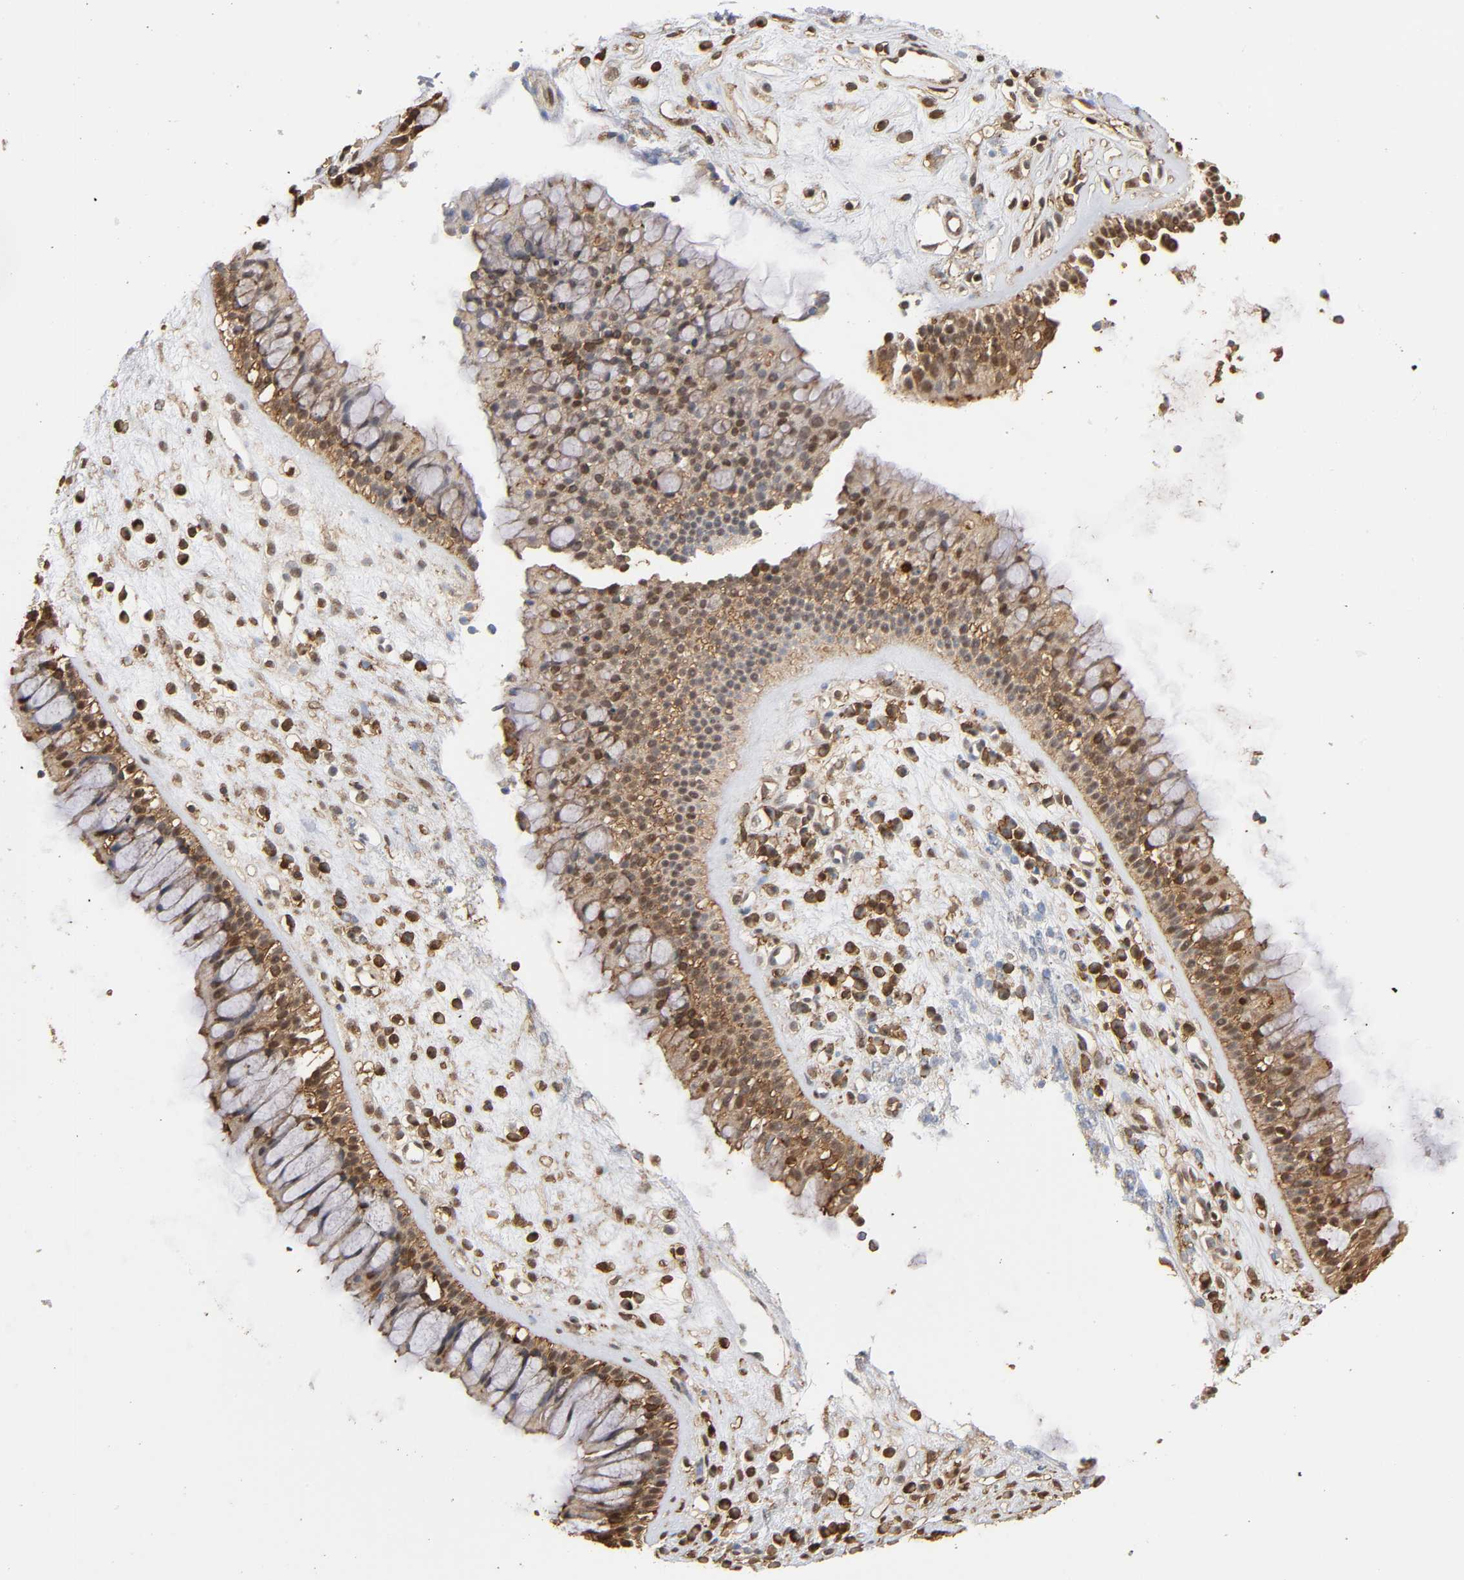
{"staining": {"intensity": "moderate", "quantity": ">75%", "location": "cytoplasmic/membranous"}, "tissue": "nasopharynx", "cell_type": "Respiratory epithelial cells", "image_type": "normal", "snomed": [{"axis": "morphology", "description": "Normal tissue, NOS"}, {"axis": "topography", "description": "Nasopharynx"}], "caption": "Immunohistochemistry (IHC) (DAB (3,3'-diaminobenzidine)) staining of benign nasopharynx demonstrates moderate cytoplasmic/membranous protein positivity in about >75% of respiratory epithelial cells. (DAB IHC, brown staining for protein, blue staining for nuclei).", "gene": "ANXA11", "patient": {"sex": "female", "age": 63}}